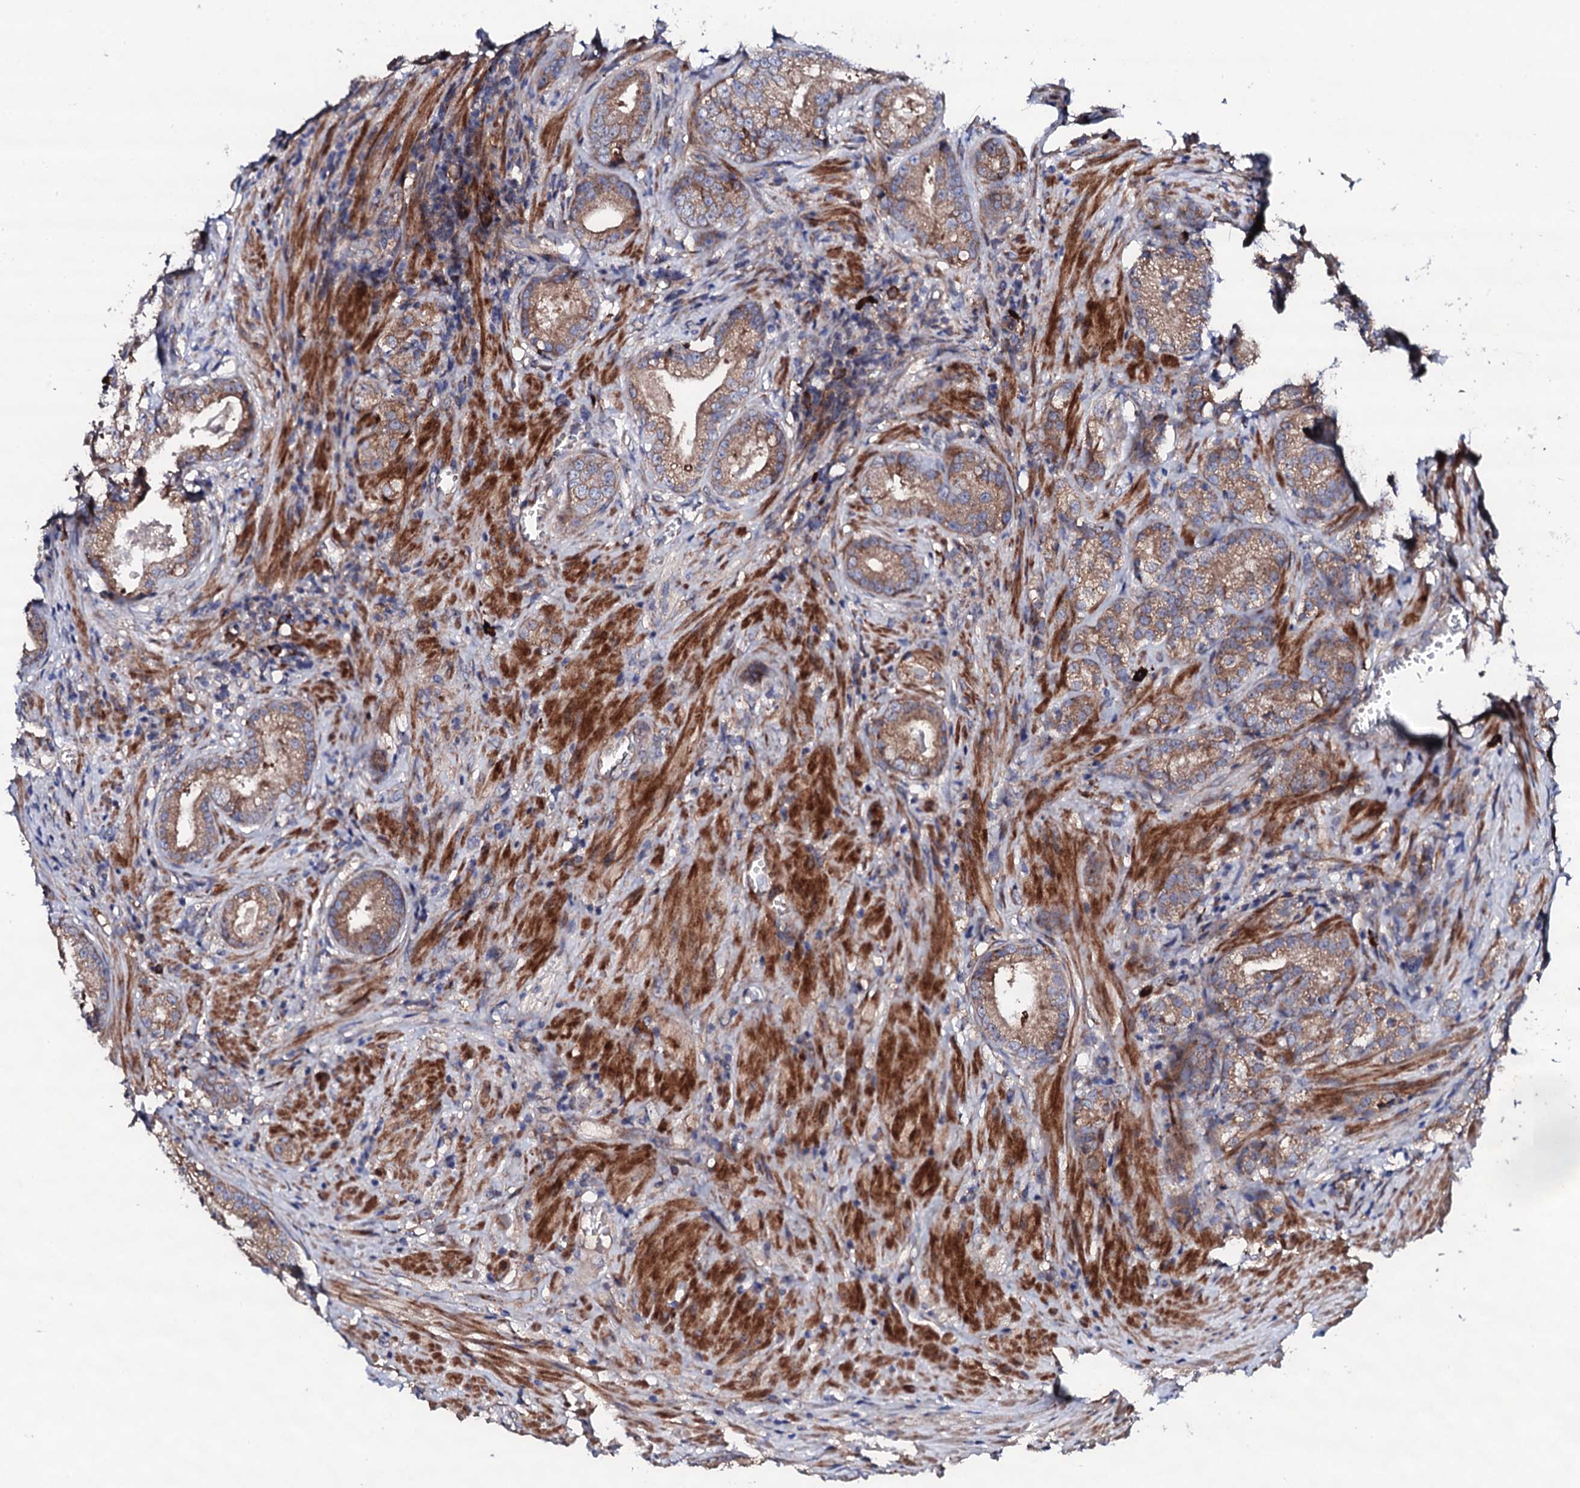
{"staining": {"intensity": "moderate", "quantity": ">75%", "location": "cytoplasmic/membranous"}, "tissue": "prostate cancer", "cell_type": "Tumor cells", "image_type": "cancer", "snomed": [{"axis": "morphology", "description": "Adenocarcinoma, High grade"}, {"axis": "topography", "description": "Prostate"}], "caption": "A brown stain shows moderate cytoplasmic/membranous positivity of a protein in human prostate cancer tumor cells.", "gene": "LIPT2", "patient": {"sex": "male", "age": 69}}